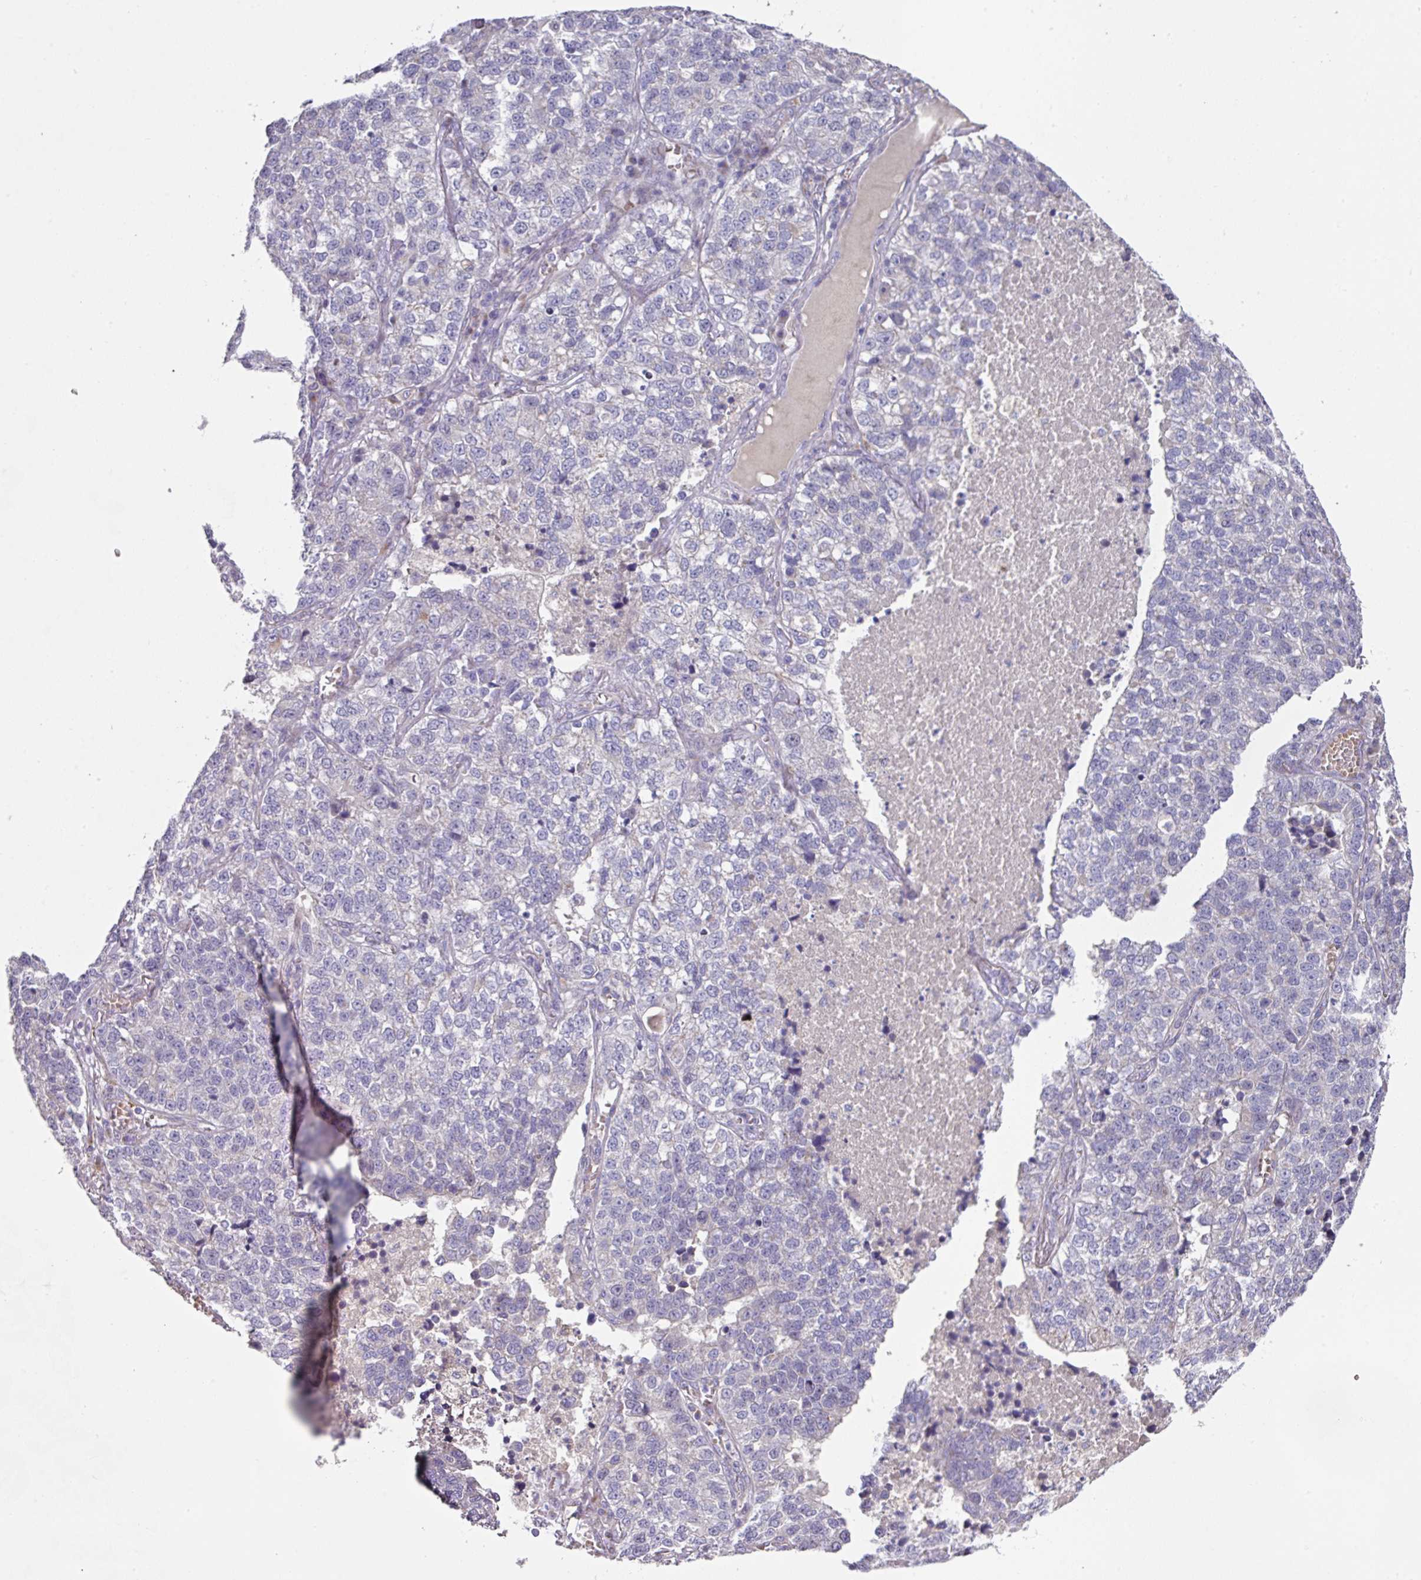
{"staining": {"intensity": "negative", "quantity": "none", "location": "none"}, "tissue": "lung cancer", "cell_type": "Tumor cells", "image_type": "cancer", "snomed": [{"axis": "morphology", "description": "Adenocarcinoma, NOS"}, {"axis": "topography", "description": "Lung"}], "caption": "Immunohistochemical staining of human lung cancer shows no significant positivity in tumor cells.", "gene": "TARM1", "patient": {"sex": "male", "age": 49}}